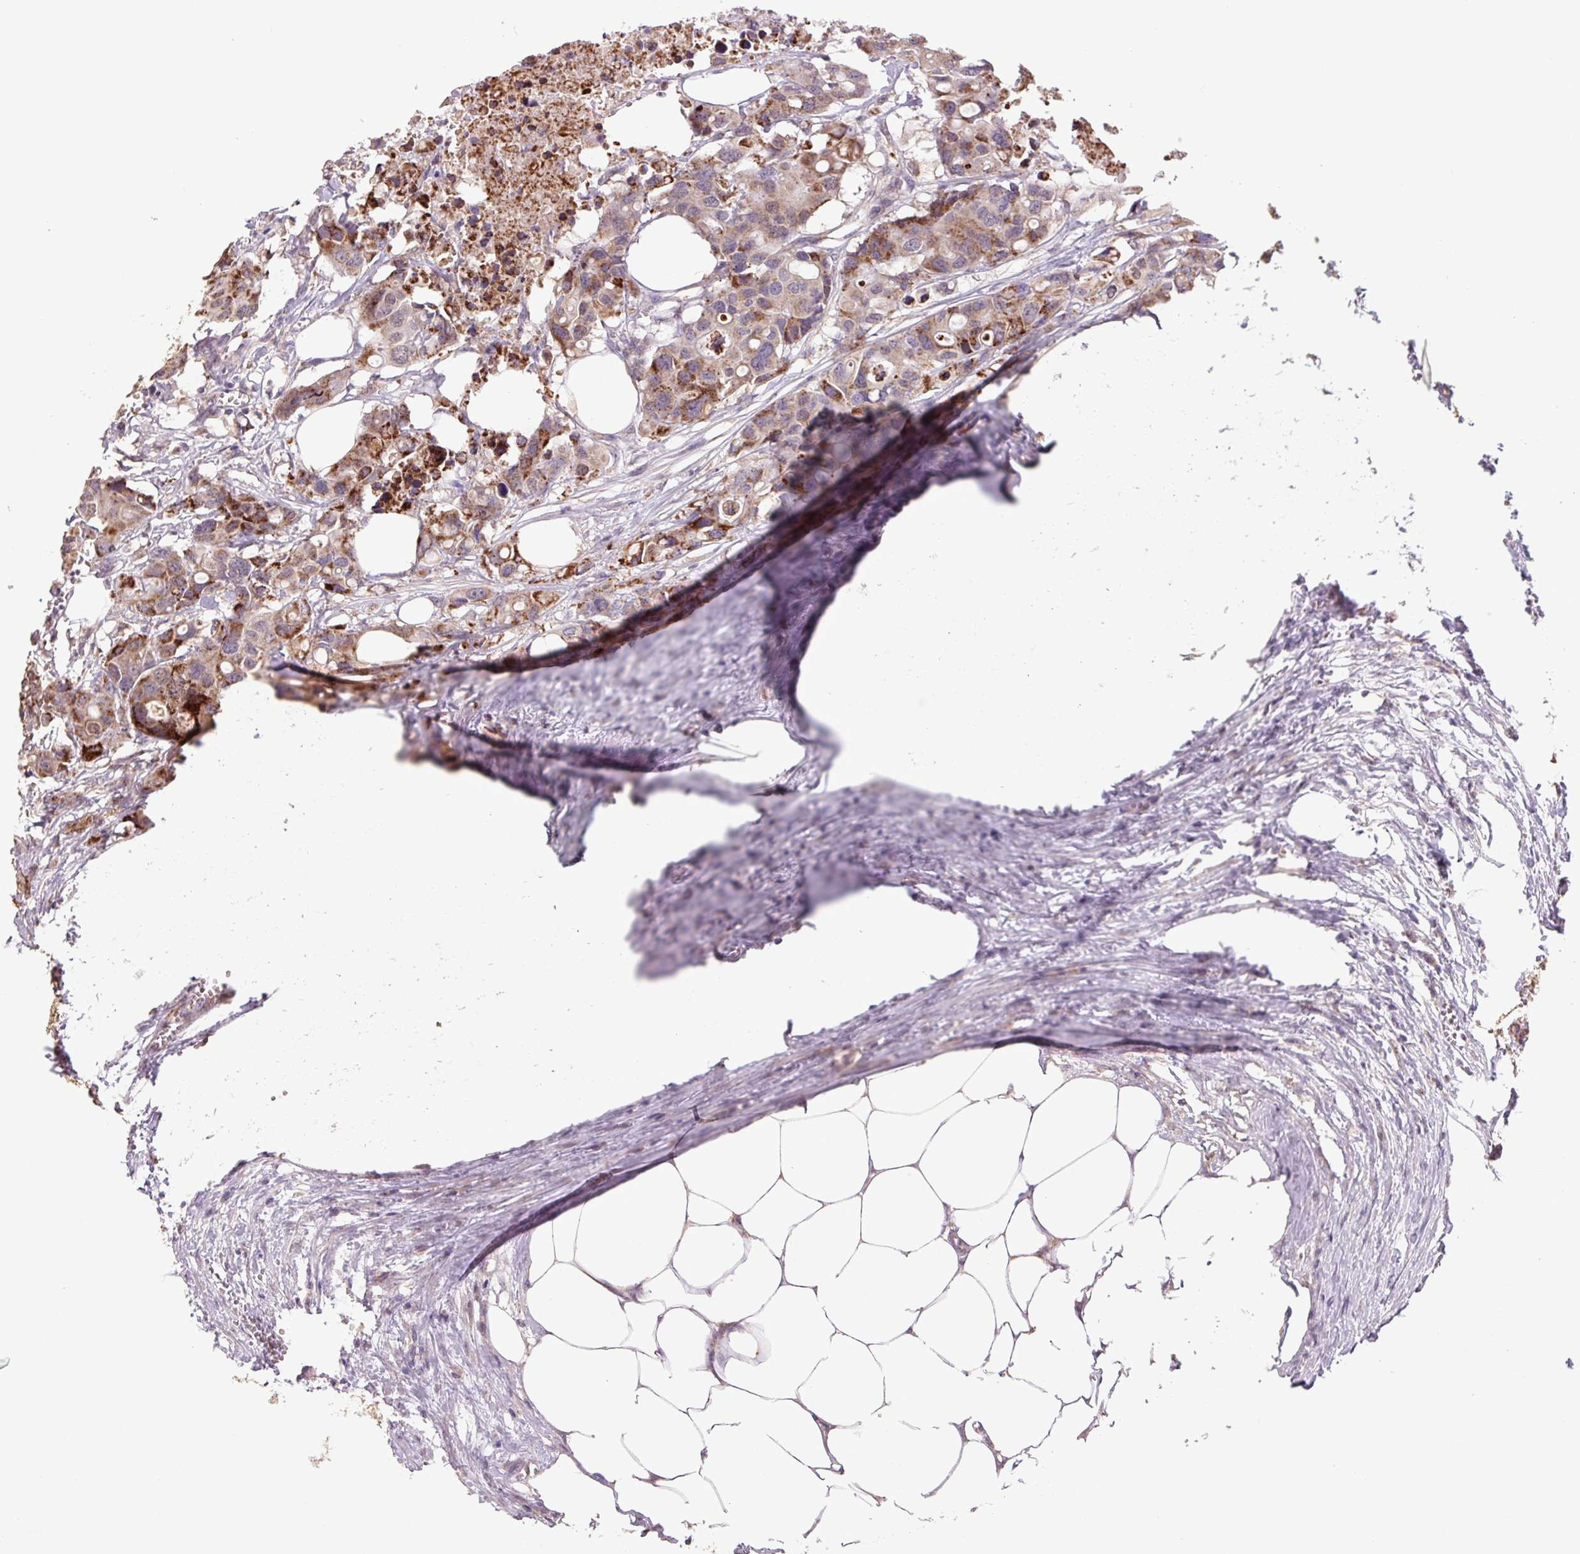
{"staining": {"intensity": "moderate", "quantity": "<25%", "location": "cytoplasmic/membranous"}, "tissue": "colorectal cancer", "cell_type": "Tumor cells", "image_type": "cancer", "snomed": [{"axis": "morphology", "description": "Adenocarcinoma, NOS"}, {"axis": "topography", "description": "Colon"}], "caption": "This is an image of immunohistochemistry staining of colorectal cancer, which shows moderate positivity in the cytoplasmic/membranous of tumor cells.", "gene": "TMEM160", "patient": {"sex": "male", "age": 77}}